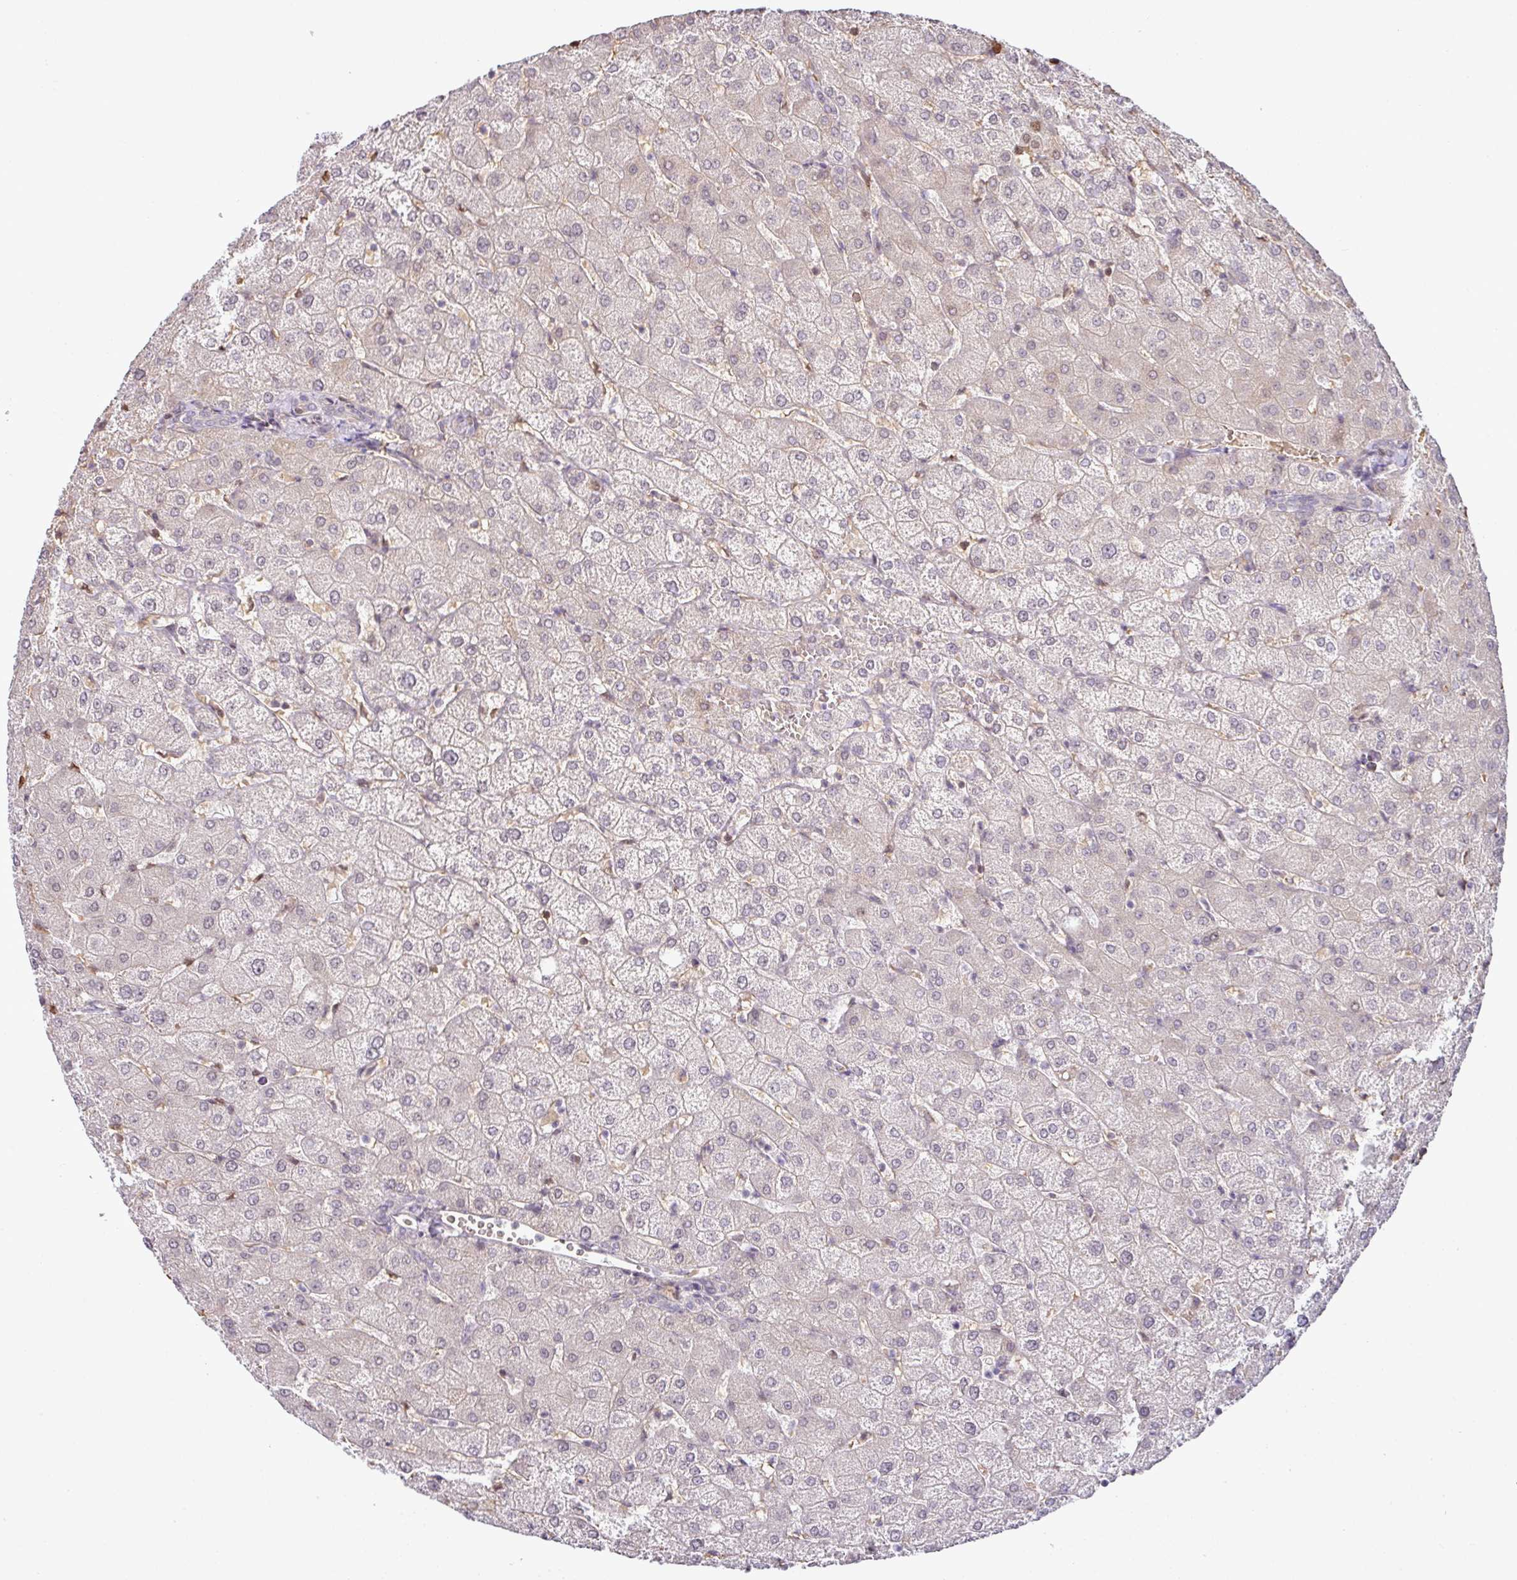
{"staining": {"intensity": "negative", "quantity": "none", "location": "none"}, "tissue": "liver", "cell_type": "Cholangiocytes", "image_type": "normal", "snomed": [{"axis": "morphology", "description": "Normal tissue, NOS"}, {"axis": "topography", "description": "Liver"}], "caption": "DAB immunohistochemical staining of unremarkable liver exhibits no significant staining in cholangiocytes.", "gene": "PARP2", "patient": {"sex": "female", "age": 54}}